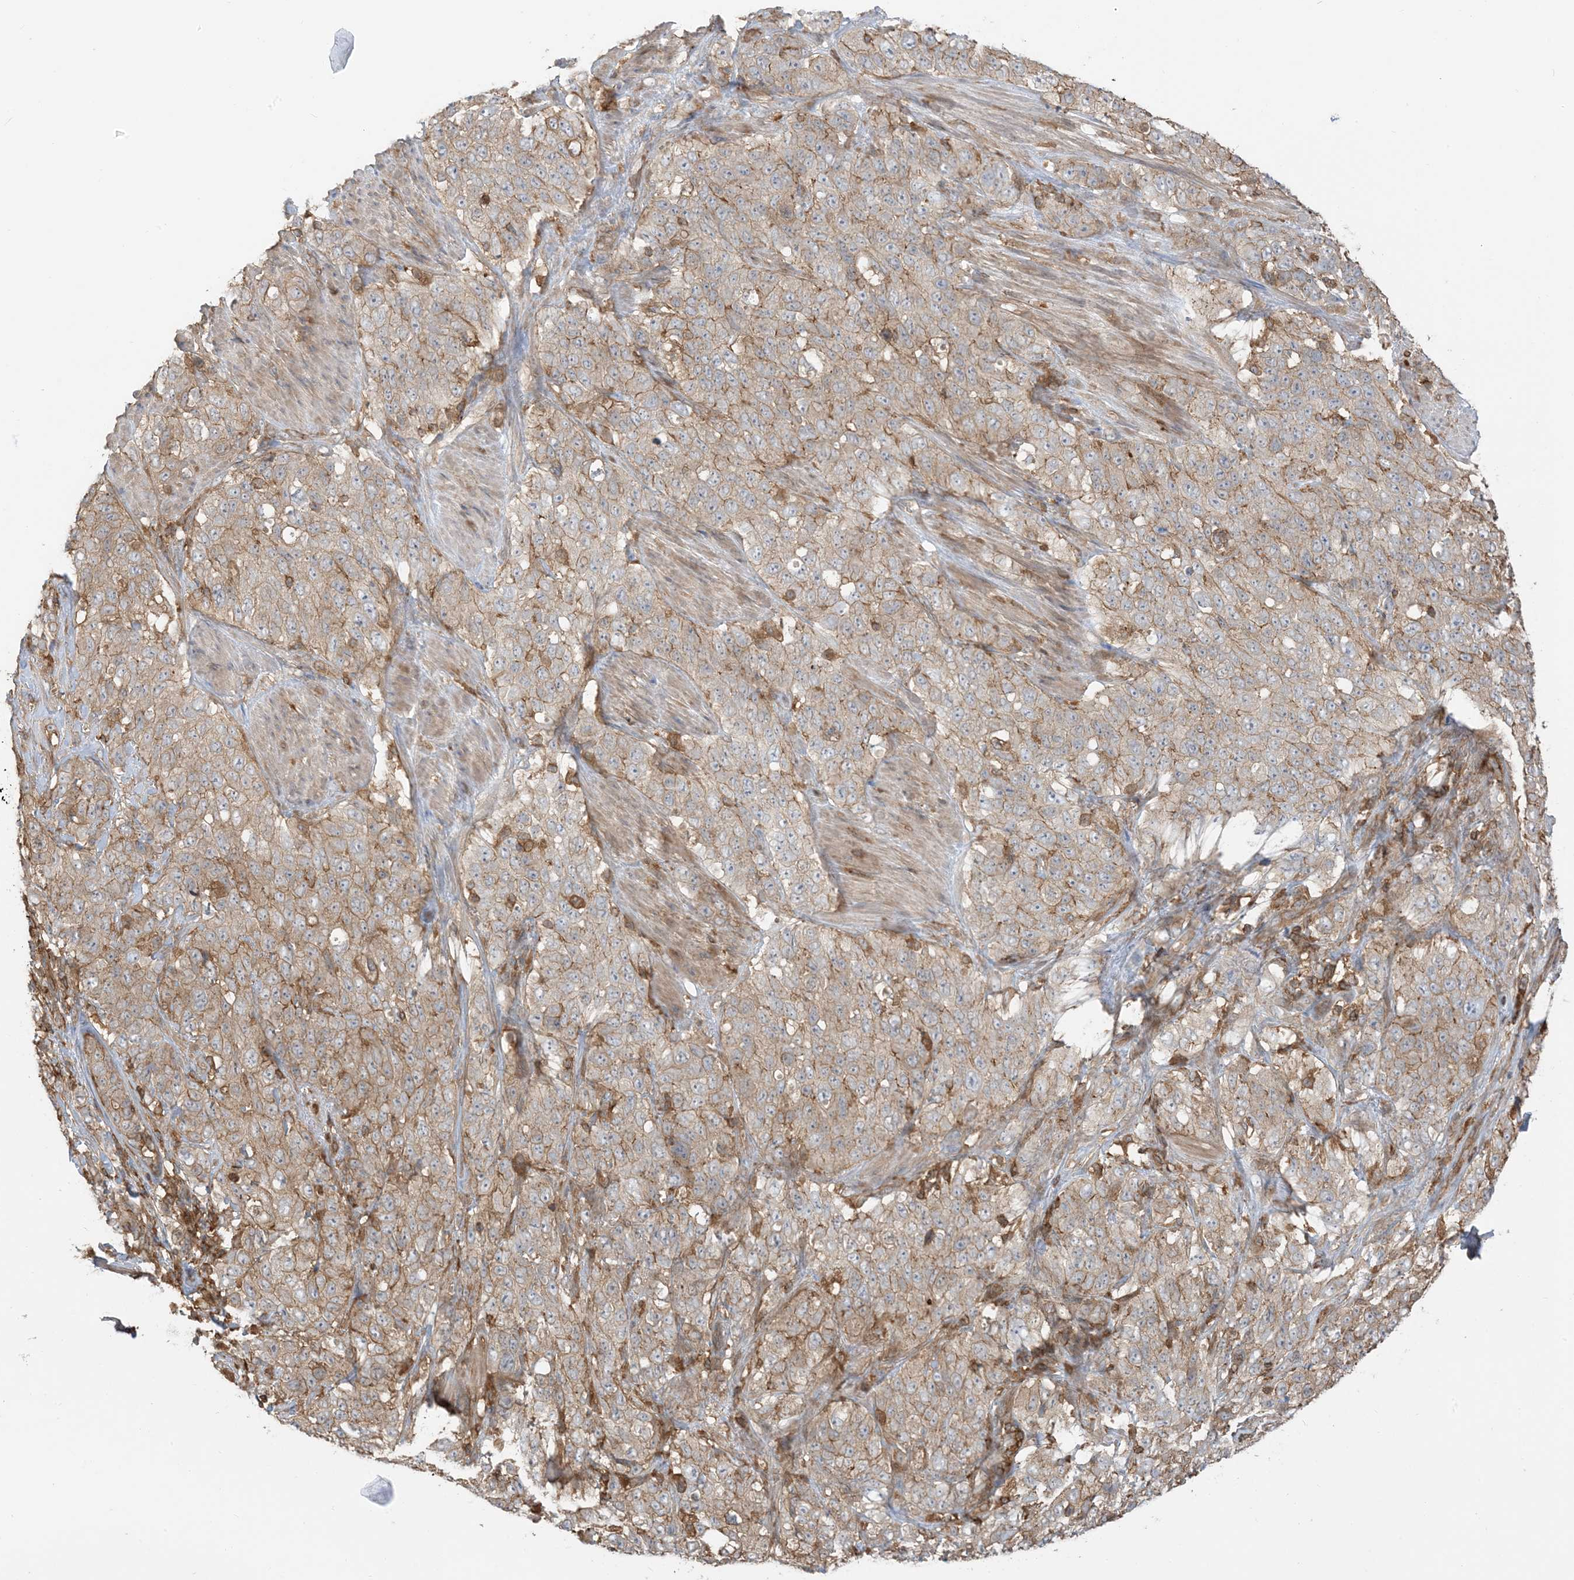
{"staining": {"intensity": "moderate", "quantity": "25%-75%", "location": "cytoplasmic/membranous"}, "tissue": "stomach cancer", "cell_type": "Tumor cells", "image_type": "cancer", "snomed": [{"axis": "morphology", "description": "Adenocarcinoma, NOS"}, {"axis": "topography", "description": "Stomach"}], "caption": "Immunohistochemical staining of stomach cancer shows moderate cytoplasmic/membranous protein staining in approximately 25%-75% of tumor cells. (brown staining indicates protein expression, while blue staining denotes nuclei).", "gene": "CAPZB", "patient": {"sex": "male", "age": 48}}